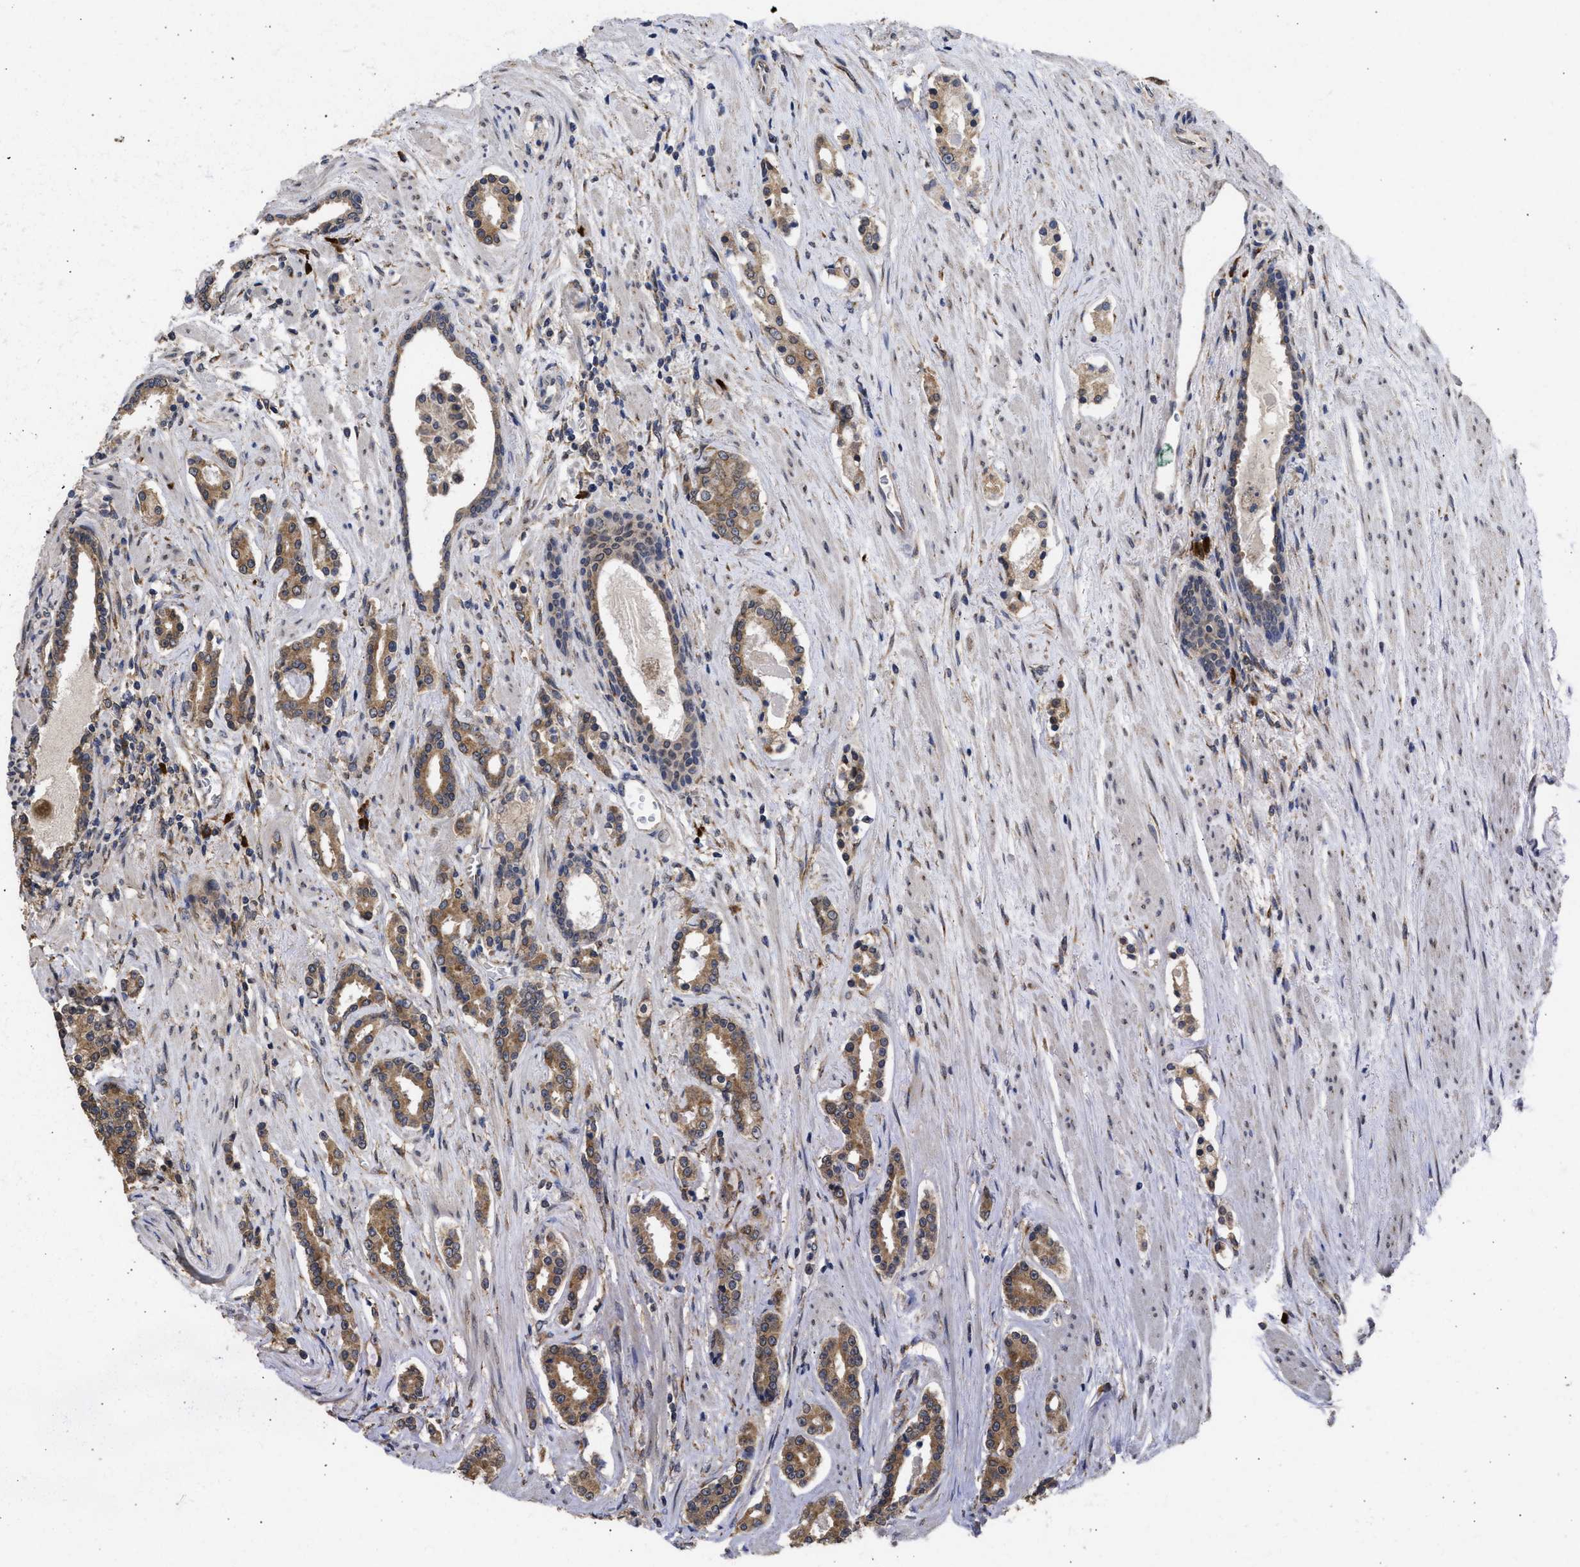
{"staining": {"intensity": "moderate", "quantity": ">75%", "location": "cytoplasmic/membranous"}, "tissue": "prostate cancer", "cell_type": "Tumor cells", "image_type": "cancer", "snomed": [{"axis": "morphology", "description": "Adenocarcinoma, High grade"}, {"axis": "topography", "description": "Prostate"}], "caption": "Moderate cytoplasmic/membranous protein positivity is identified in approximately >75% of tumor cells in prostate high-grade adenocarcinoma.", "gene": "DNAJC1", "patient": {"sex": "male", "age": 71}}